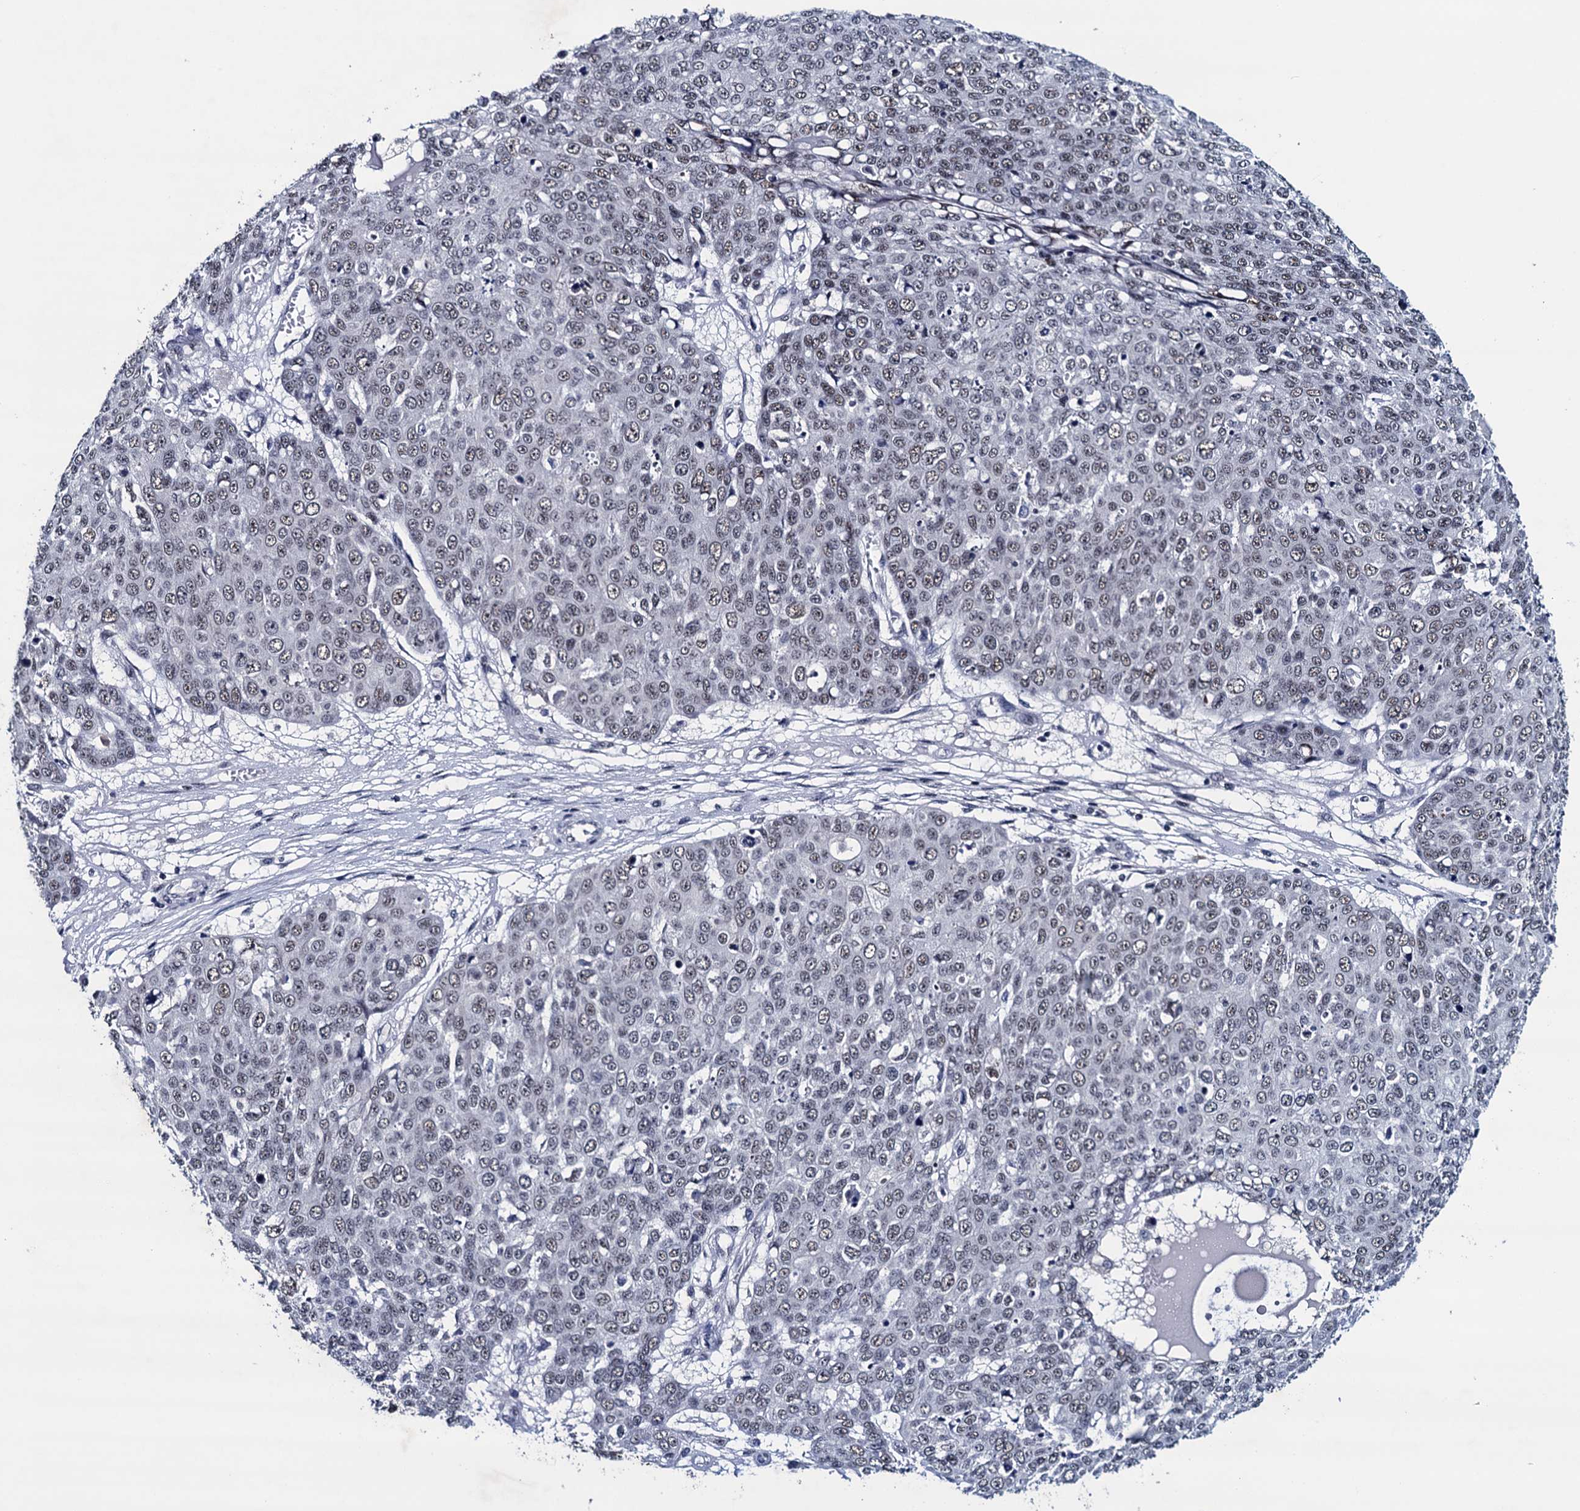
{"staining": {"intensity": "weak", "quantity": "25%-75%", "location": "nuclear"}, "tissue": "skin cancer", "cell_type": "Tumor cells", "image_type": "cancer", "snomed": [{"axis": "morphology", "description": "Normal tissue, NOS"}, {"axis": "morphology", "description": "Squamous cell carcinoma, NOS"}, {"axis": "topography", "description": "Skin"}], "caption": "Immunohistochemistry of human skin squamous cell carcinoma reveals low levels of weak nuclear staining in about 25%-75% of tumor cells.", "gene": "FNBP4", "patient": {"sex": "male", "age": 72}}